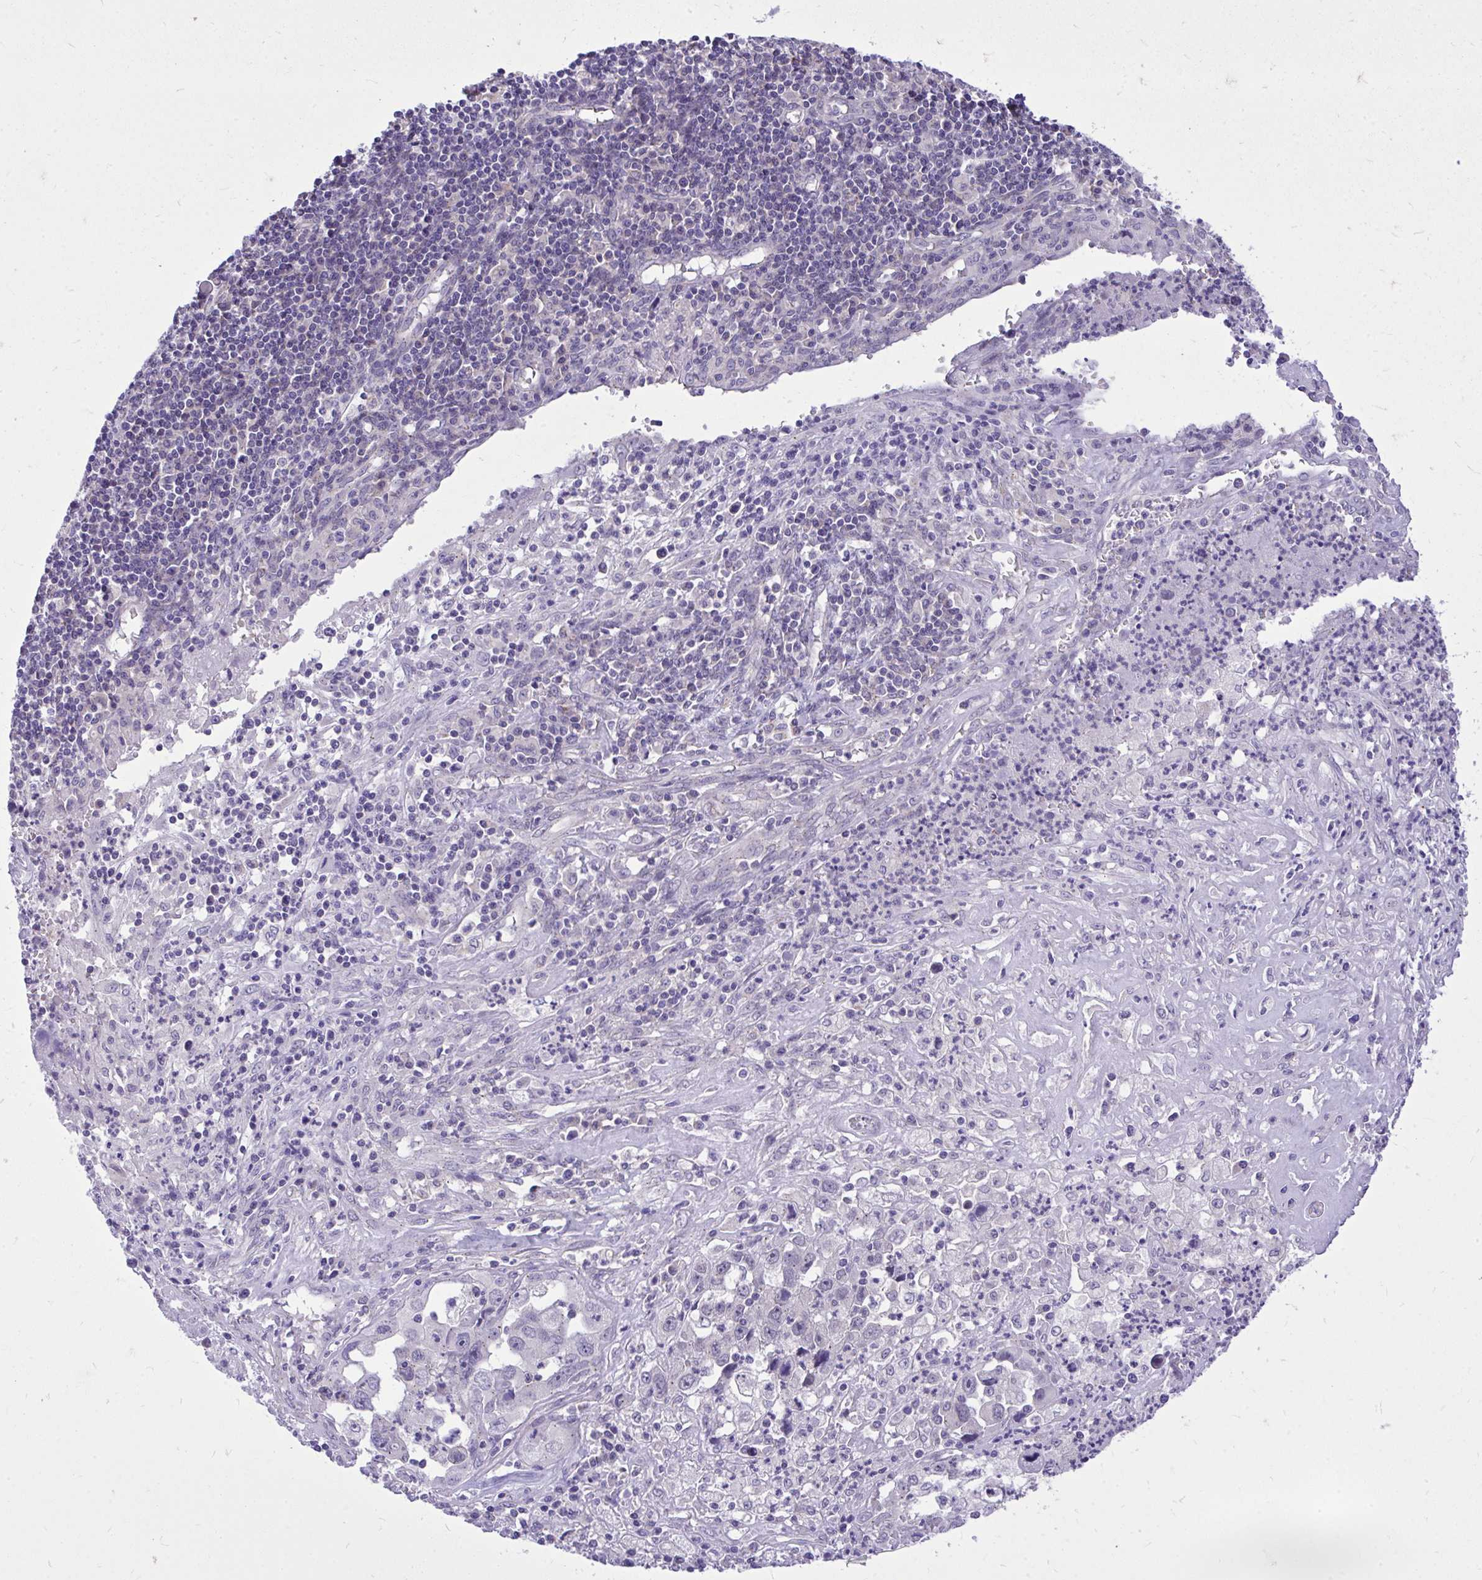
{"staining": {"intensity": "negative", "quantity": "none", "location": "none"}, "tissue": "endometrial cancer", "cell_type": "Tumor cells", "image_type": "cancer", "snomed": [{"axis": "morphology", "description": "Adenocarcinoma, NOS"}, {"axis": "topography", "description": "Uterus"}], "caption": "This is an immunohistochemistry (IHC) photomicrograph of human adenocarcinoma (endometrial). There is no expression in tumor cells.", "gene": "CEACAM18", "patient": {"sex": "female", "age": 62}}